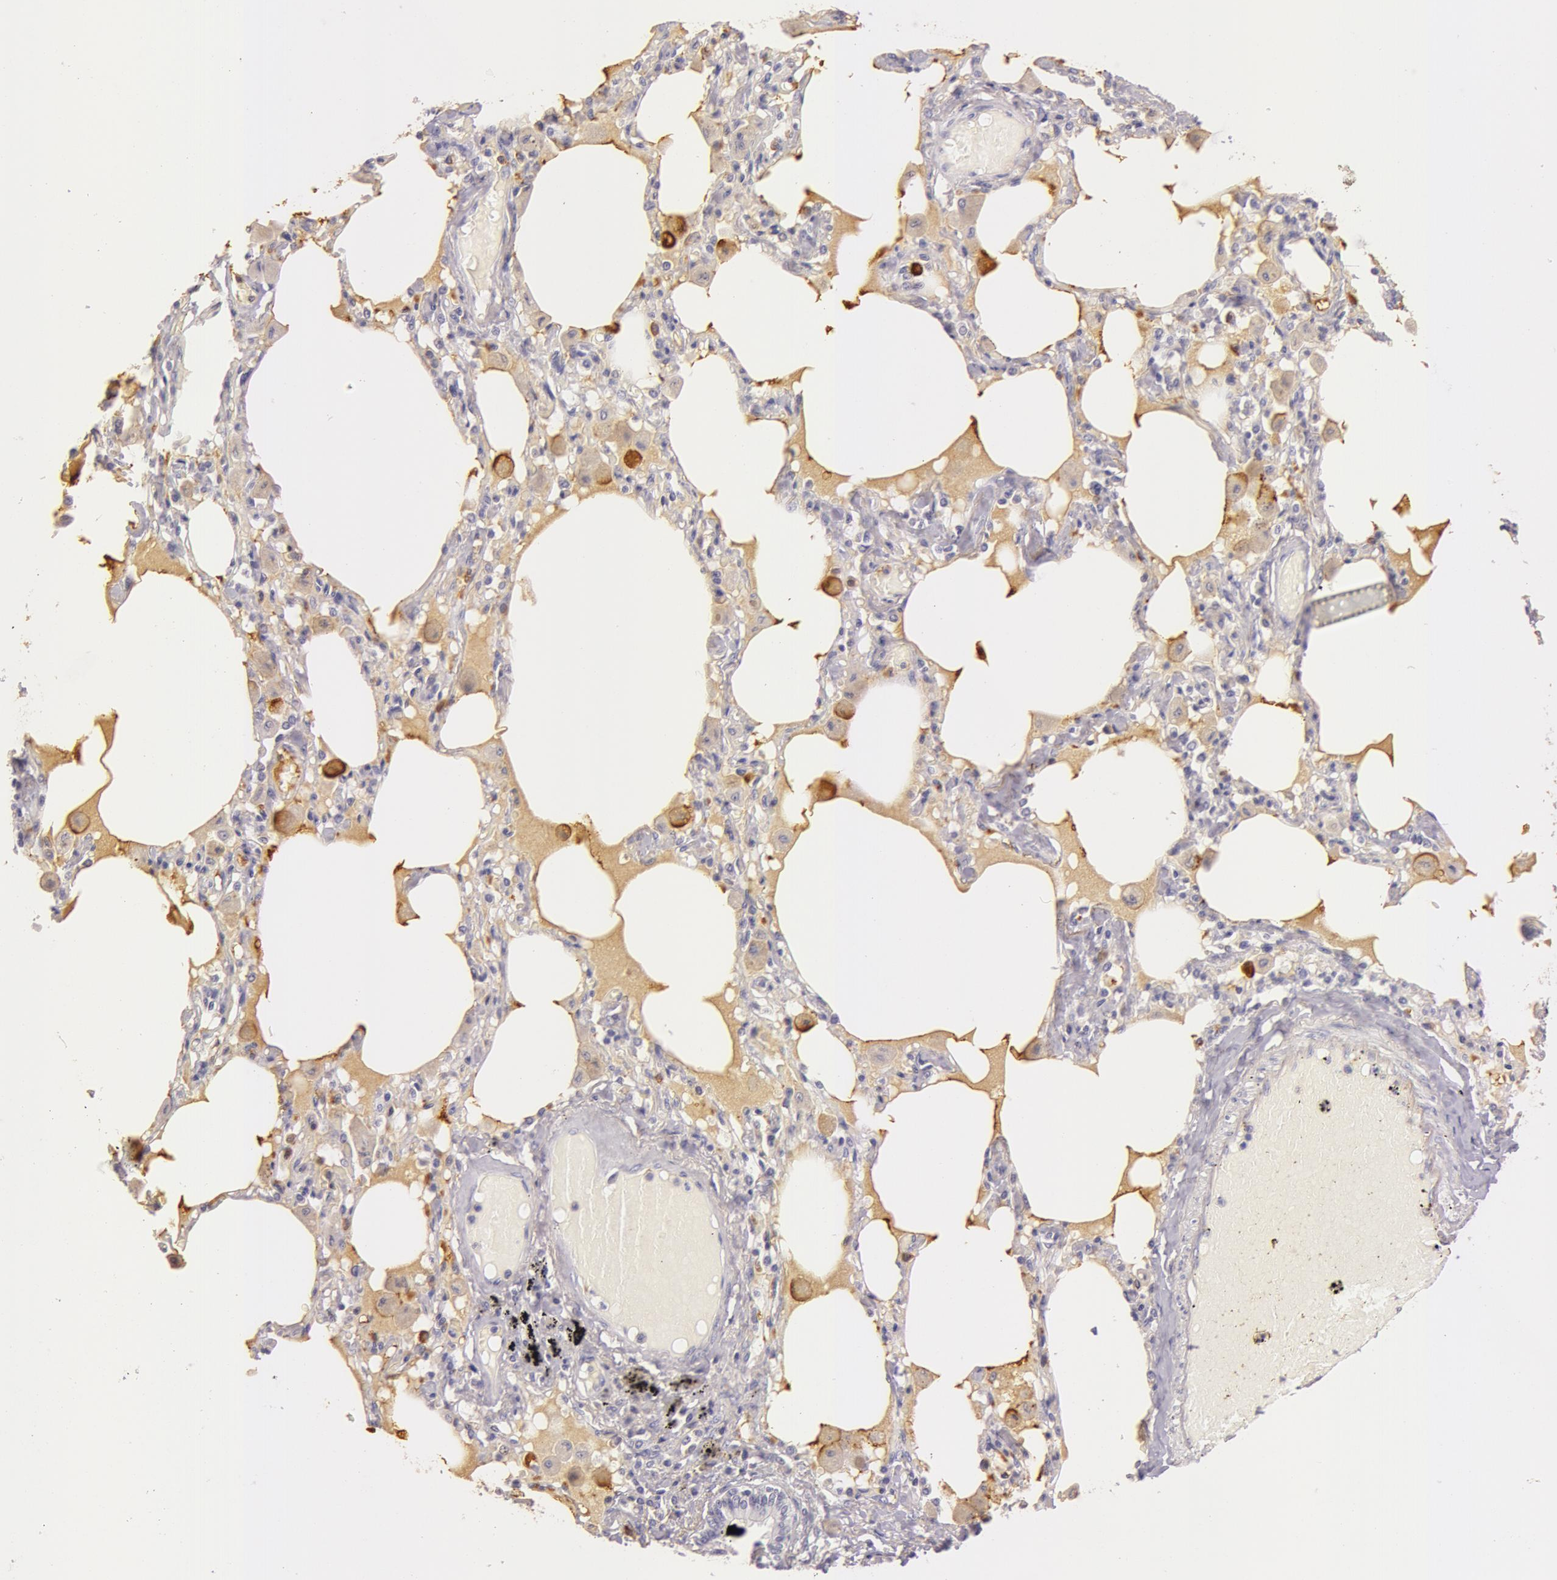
{"staining": {"intensity": "negative", "quantity": "none", "location": "none"}, "tissue": "bronchus", "cell_type": "Respiratory epithelial cells", "image_type": "normal", "snomed": [{"axis": "morphology", "description": "Normal tissue, NOS"}, {"axis": "morphology", "description": "Squamous cell carcinoma, NOS"}, {"axis": "topography", "description": "Bronchus"}, {"axis": "topography", "description": "Lung"}], "caption": "Respiratory epithelial cells show no significant expression in benign bronchus. (DAB immunohistochemistry with hematoxylin counter stain).", "gene": "C4BPA", "patient": {"sex": "female", "age": 47}}